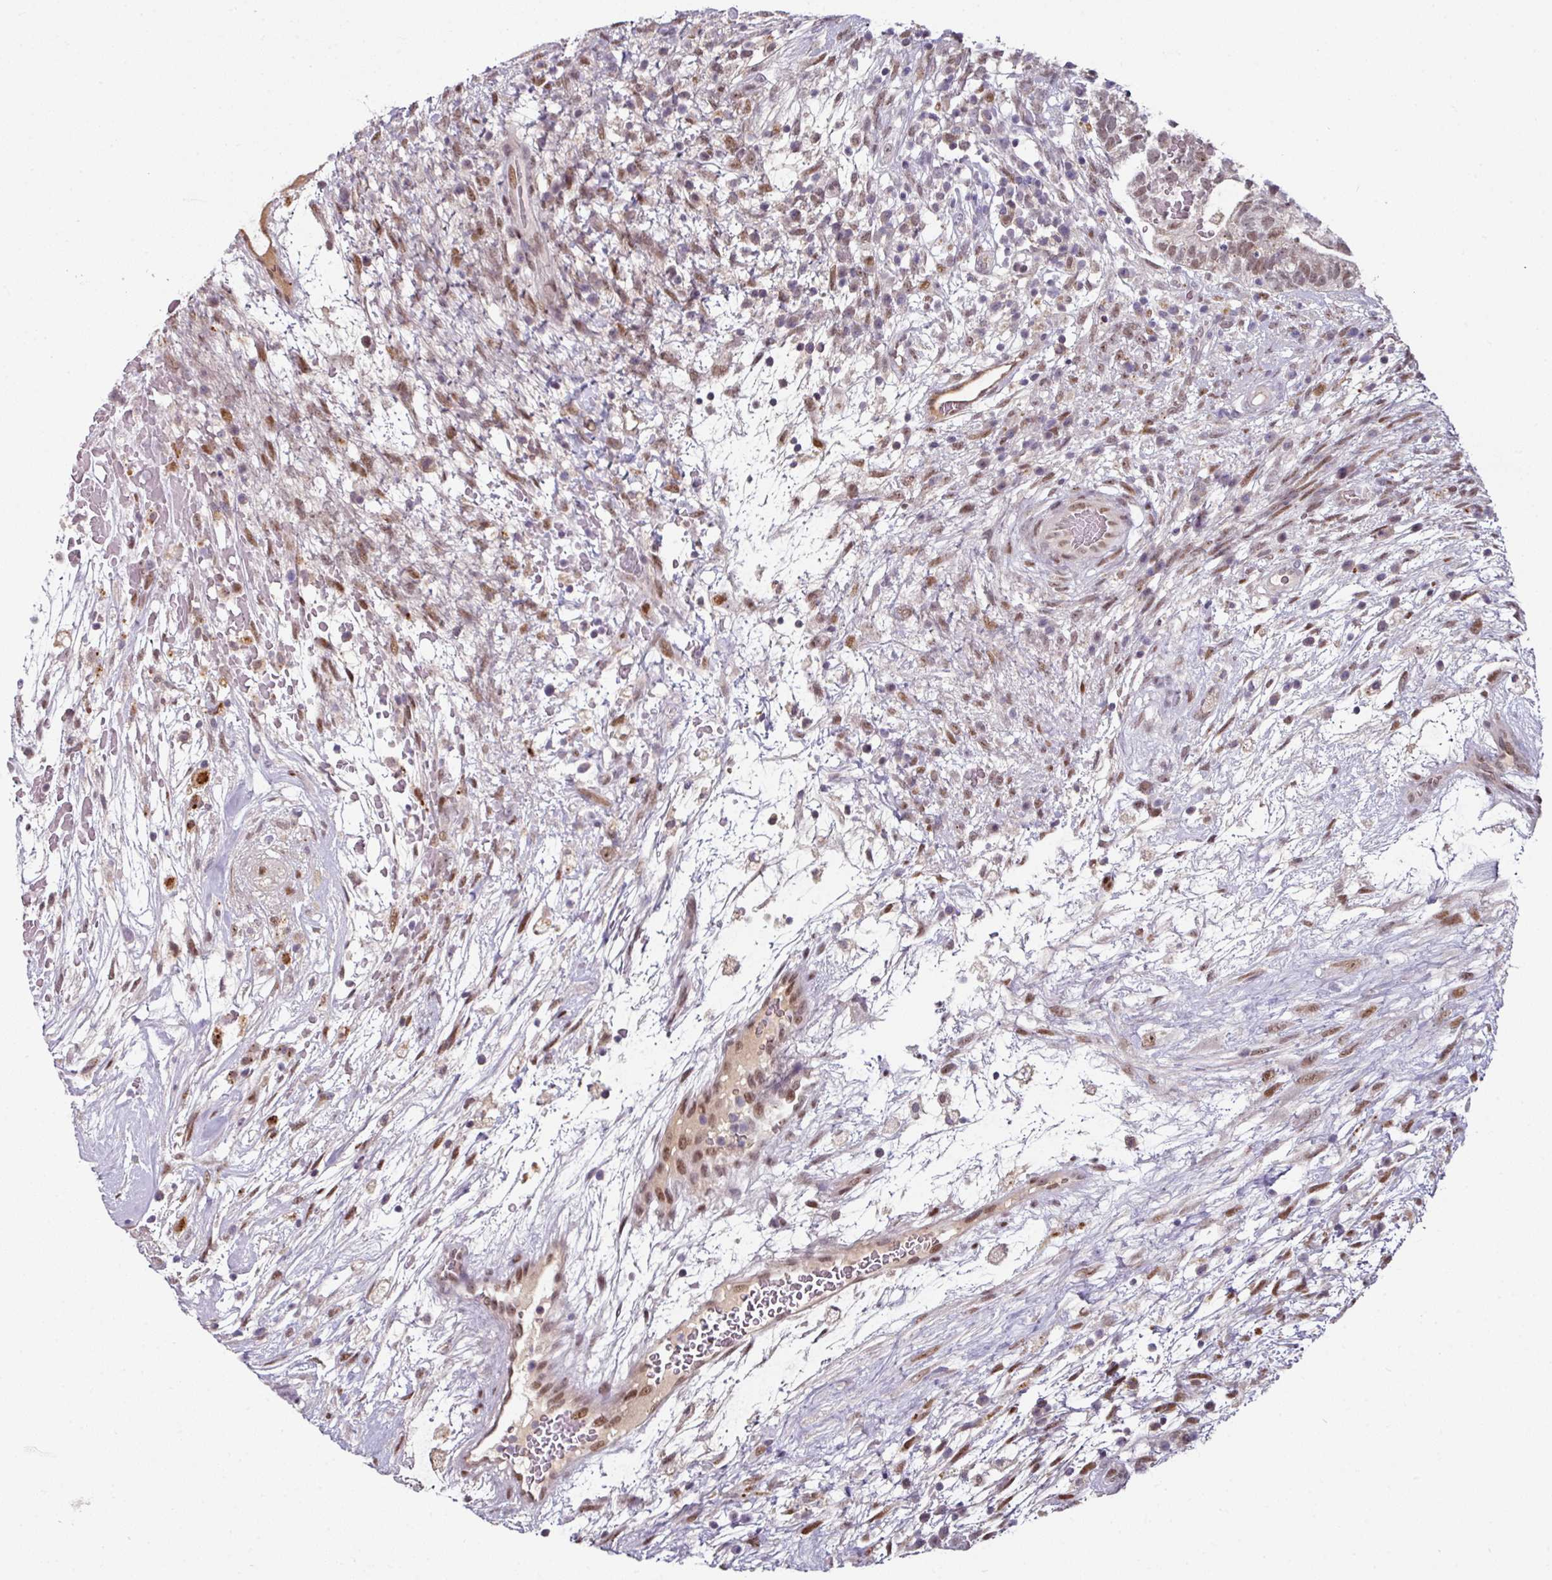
{"staining": {"intensity": "weak", "quantity": "25%-75%", "location": "nuclear"}, "tissue": "testis cancer", "cell_type": "Tumor cells", "image_type": "cancer", "snomed": [{"axis": "morphology", "description": "Carcinoma, Embryonal, NOS"}, {"axis": "topography", "description": "Testis"}], "caption": "Brown immunohistochemical staining in testis cancer shows weak nuclear positivity in about 25%-75% of tumor cells. (brown staining indicates protein expression, while blue staining denotes nuclei).", "gene": "SWSAP1", "patient": {"sex": "male", "age": 32}}